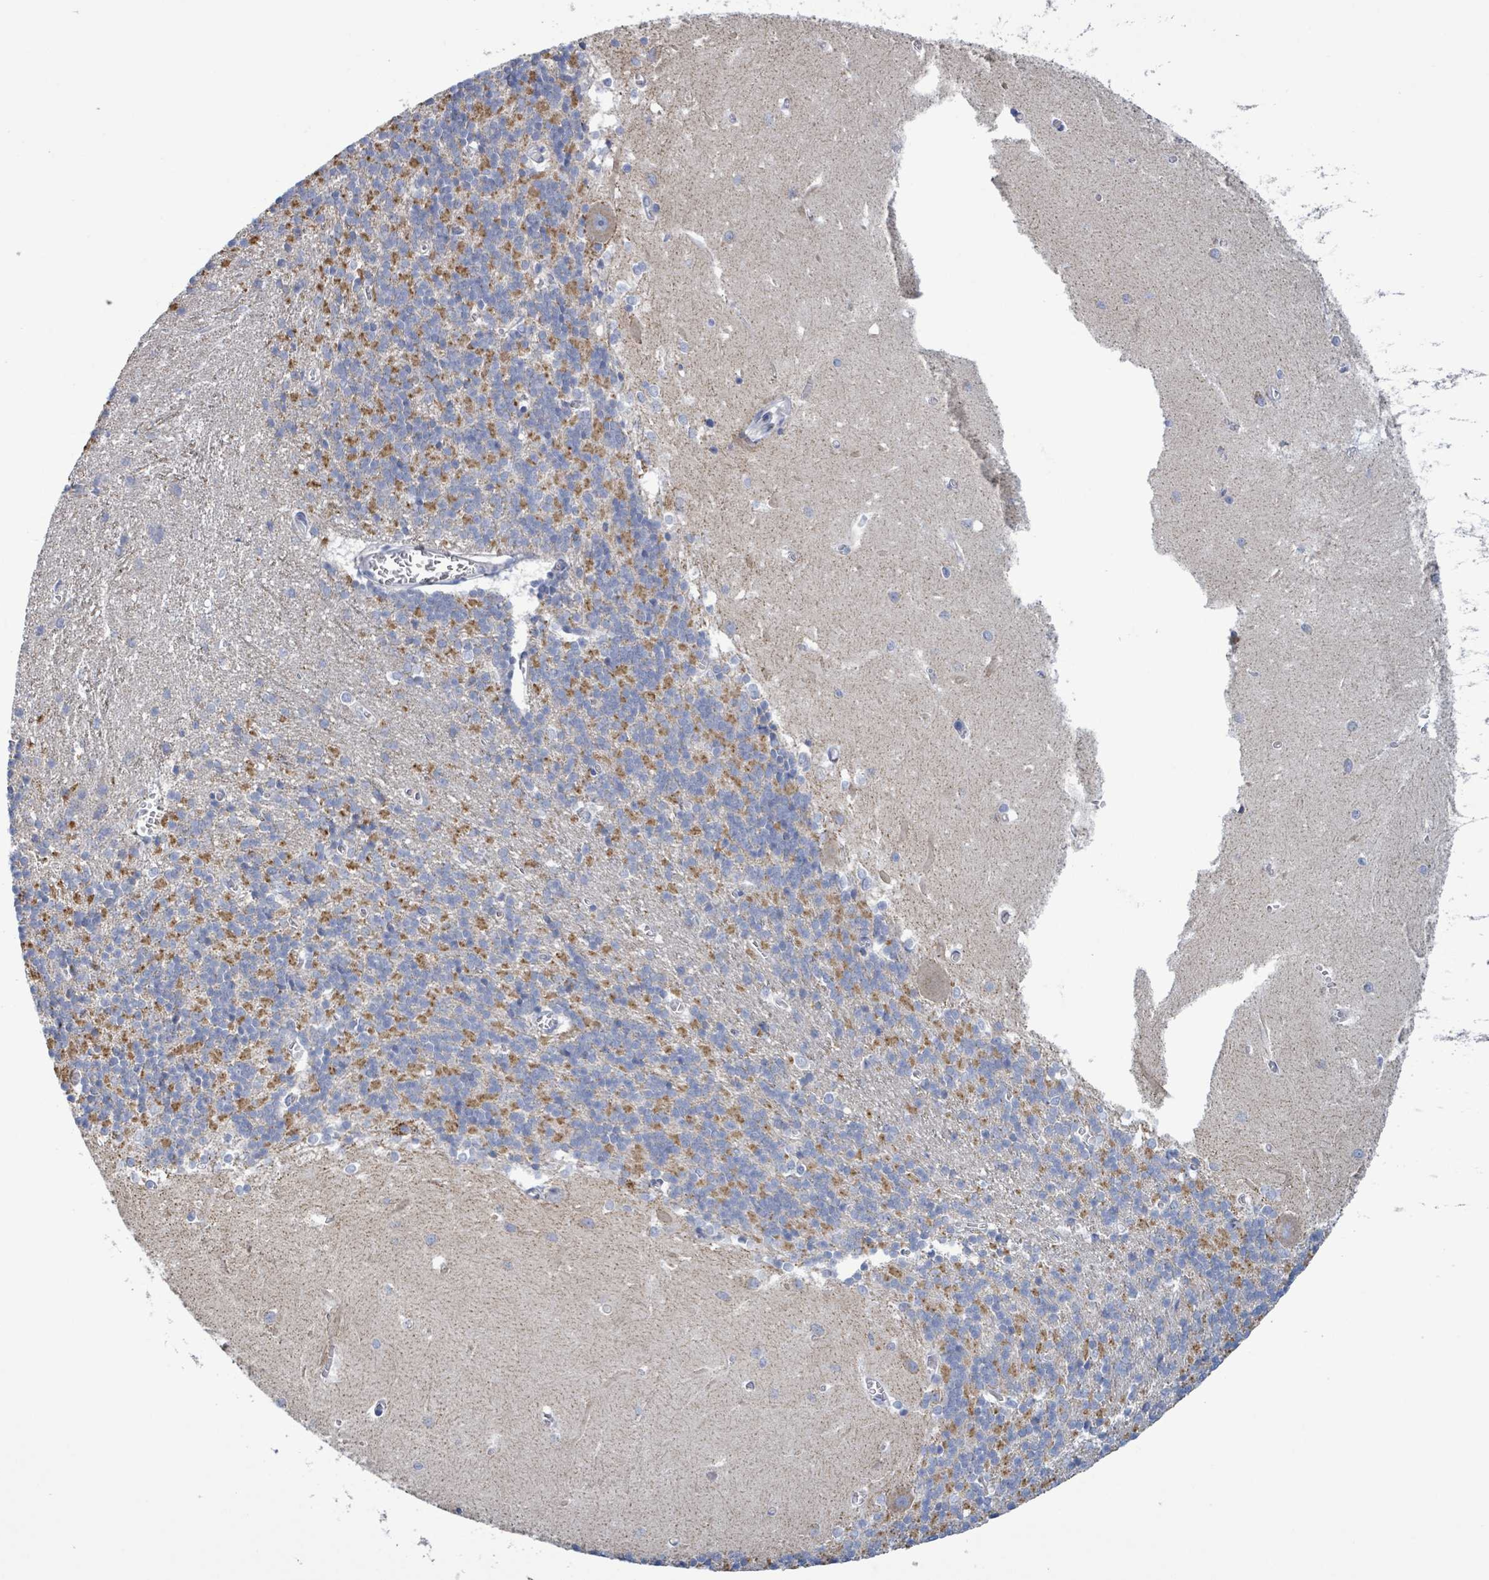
{"staining": {"intensity": "moderate", "quantity": "25%-75%", "location": "cytoplasmic/membranous"}, "tissue": "cerebellum", "cell_type": "Cells in granular layer", "image_type": "normal", "snomed": [{"axis": "morphology", "description": "Normal tissue, NOS"}, {"axis": "topography", "description": "Cerebellum"}], "caption": "A micrograph of human cerebellum stained for a protein exhibits moderate cytoplasmic/membranous brown staining in cells in granular layer.", "gene": "AKR1C4", "patient": {"sex": "male", "age": 37}}